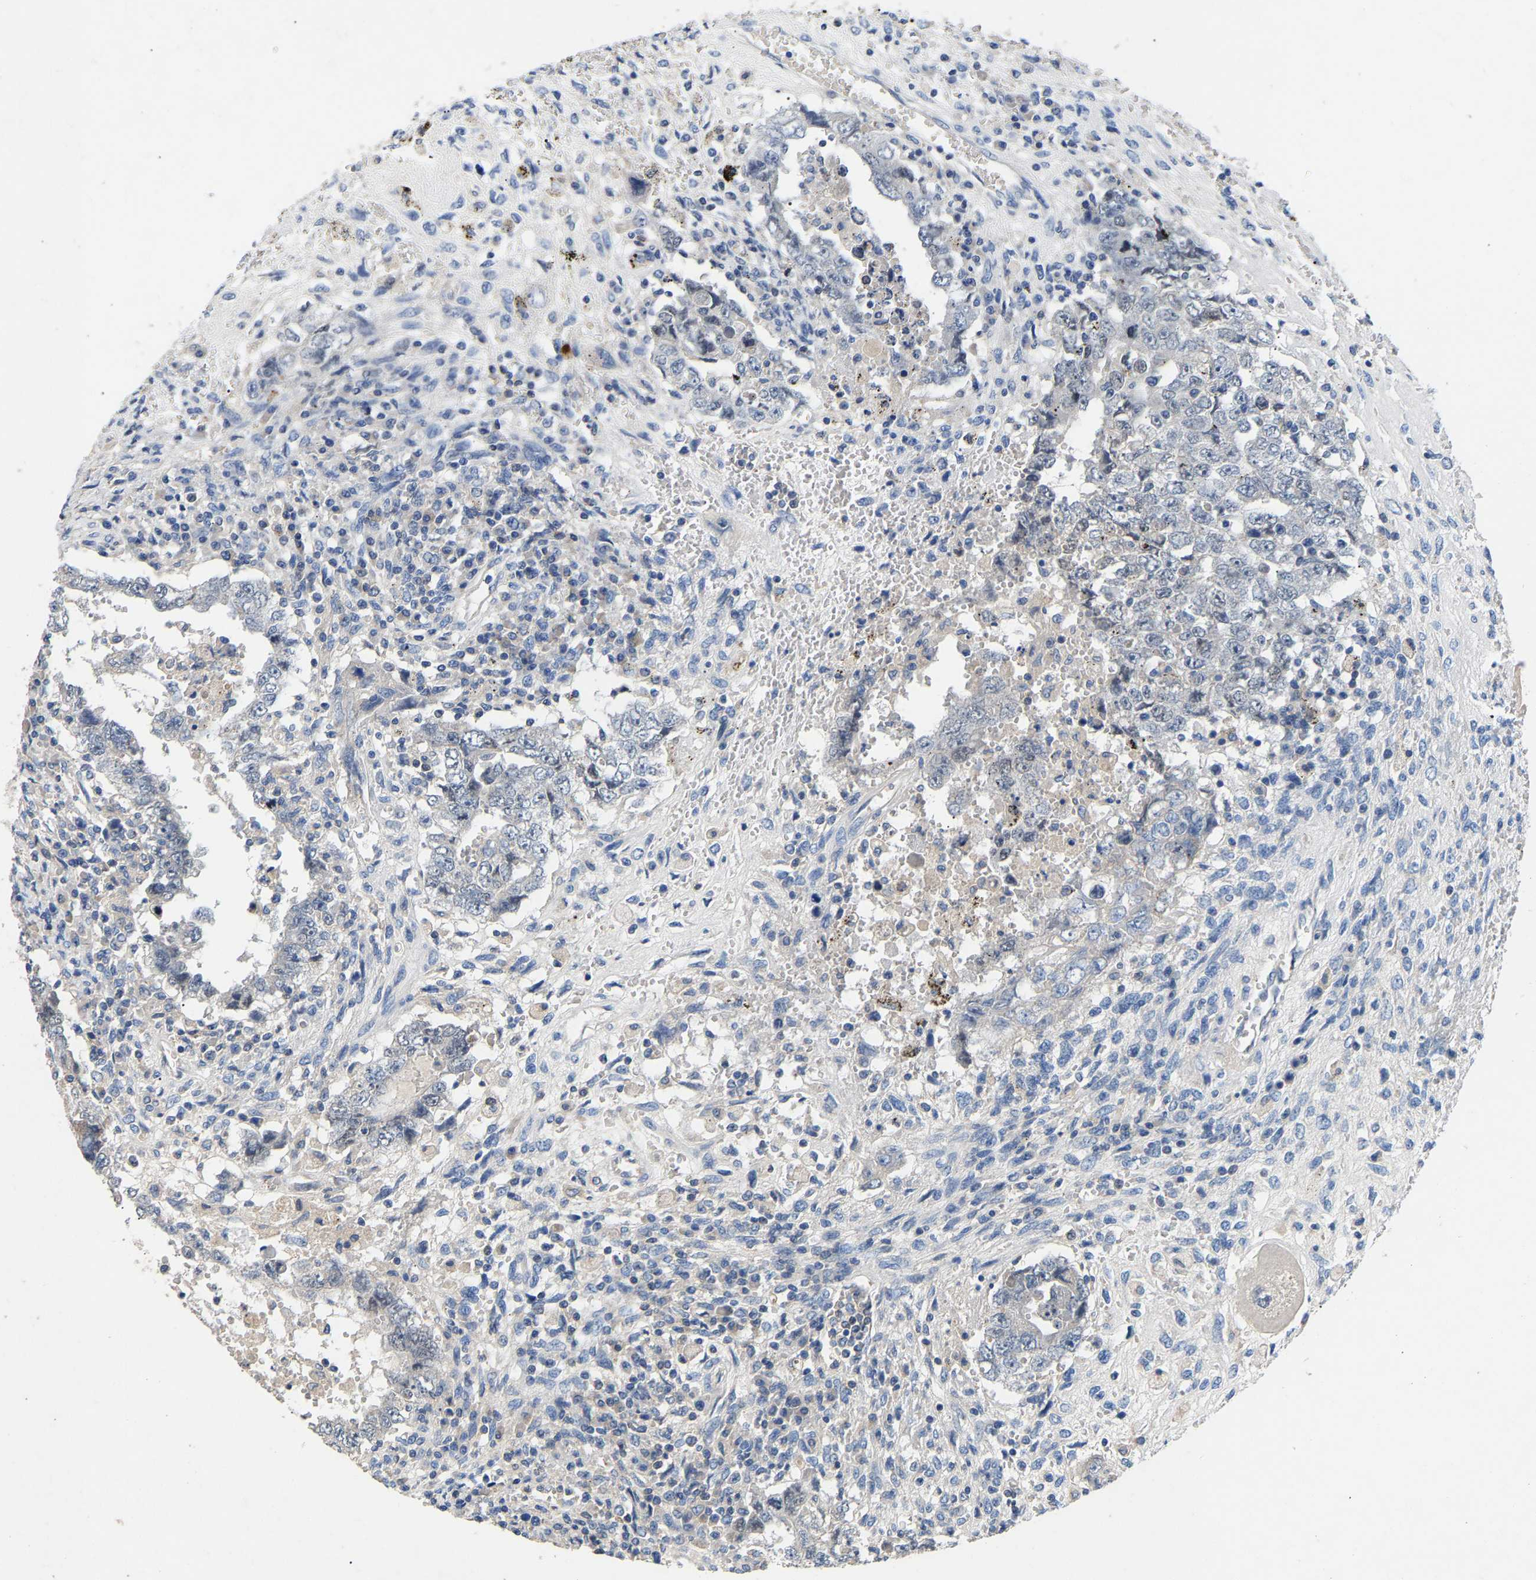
{"staining": {"intensity": "negative", "quantity": "none", "location": "none"}, "tissue": "testis cancer", "cell_type": "Tumor cells", "image_type": "cancer", "snomed": [{"axis": "morphology", "description": "Carcinoma, Embryonal, NOS"}, {"axis": "topography", "description": "Testis"}], "caption": "Tumor cells show no significant expression in testis cancer (embryonal carcinoma).", "gene": "CCDC171", "patient": {"sex": "male", "age": 26}}